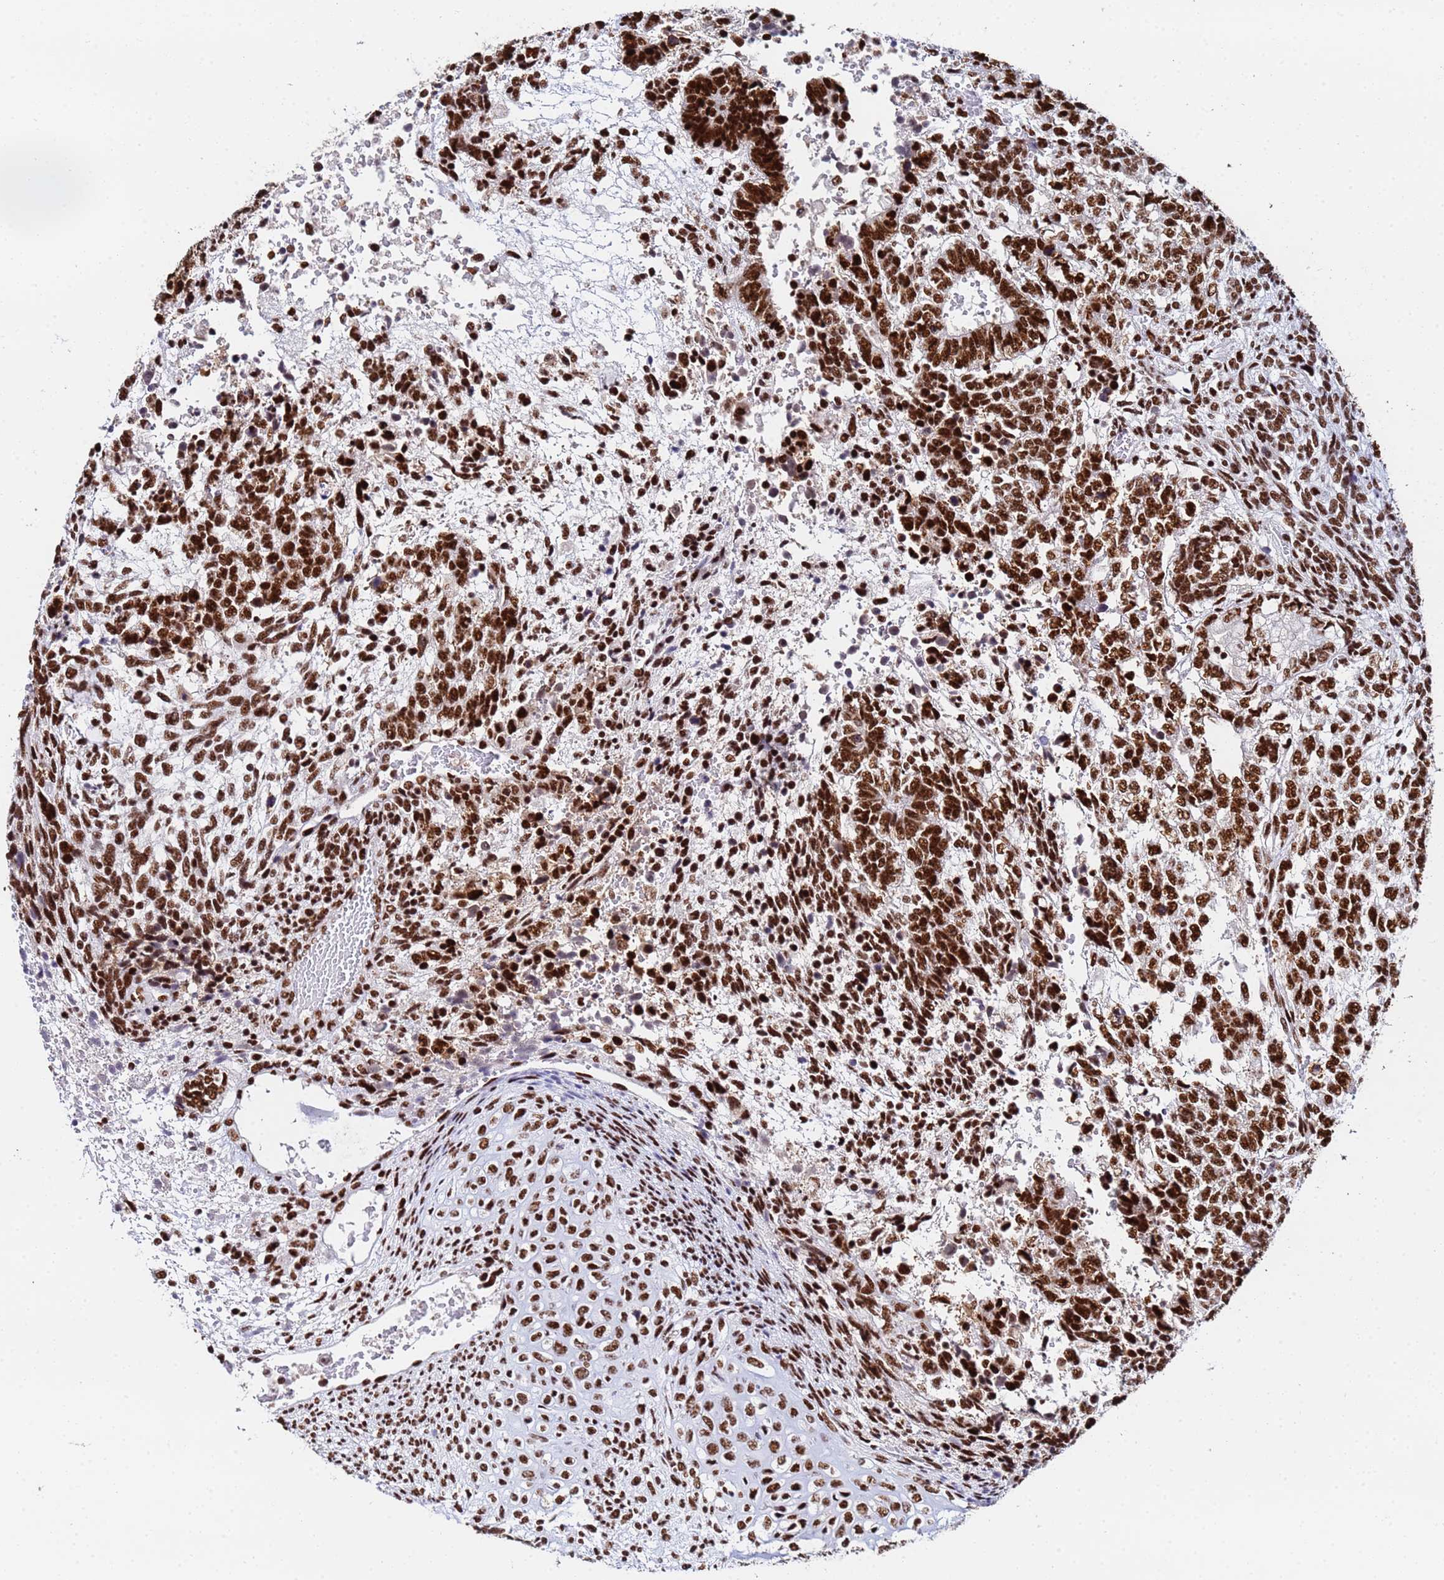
{"staining": {"intensity": "strong", "quantity": ">75%", "location": "nuclear"}, "tissue": "testis cancer", "cell_type": "Tumor cells", "image_type": "cancer", "snomed": [{"axis": "morphology", "description": "Carcinoma, Embryonal, NOS"}, {"axis": "topography", "description": "Testis"}], "caption": "Protein expression by immunohistochemistry (IHC) exhibits strong nuclear staining in approximately >75% of tumor cells in embryonal carcinoma (testis).", "gene": "SNRPA1", "patient": {"sex": "male", "age": 23}}